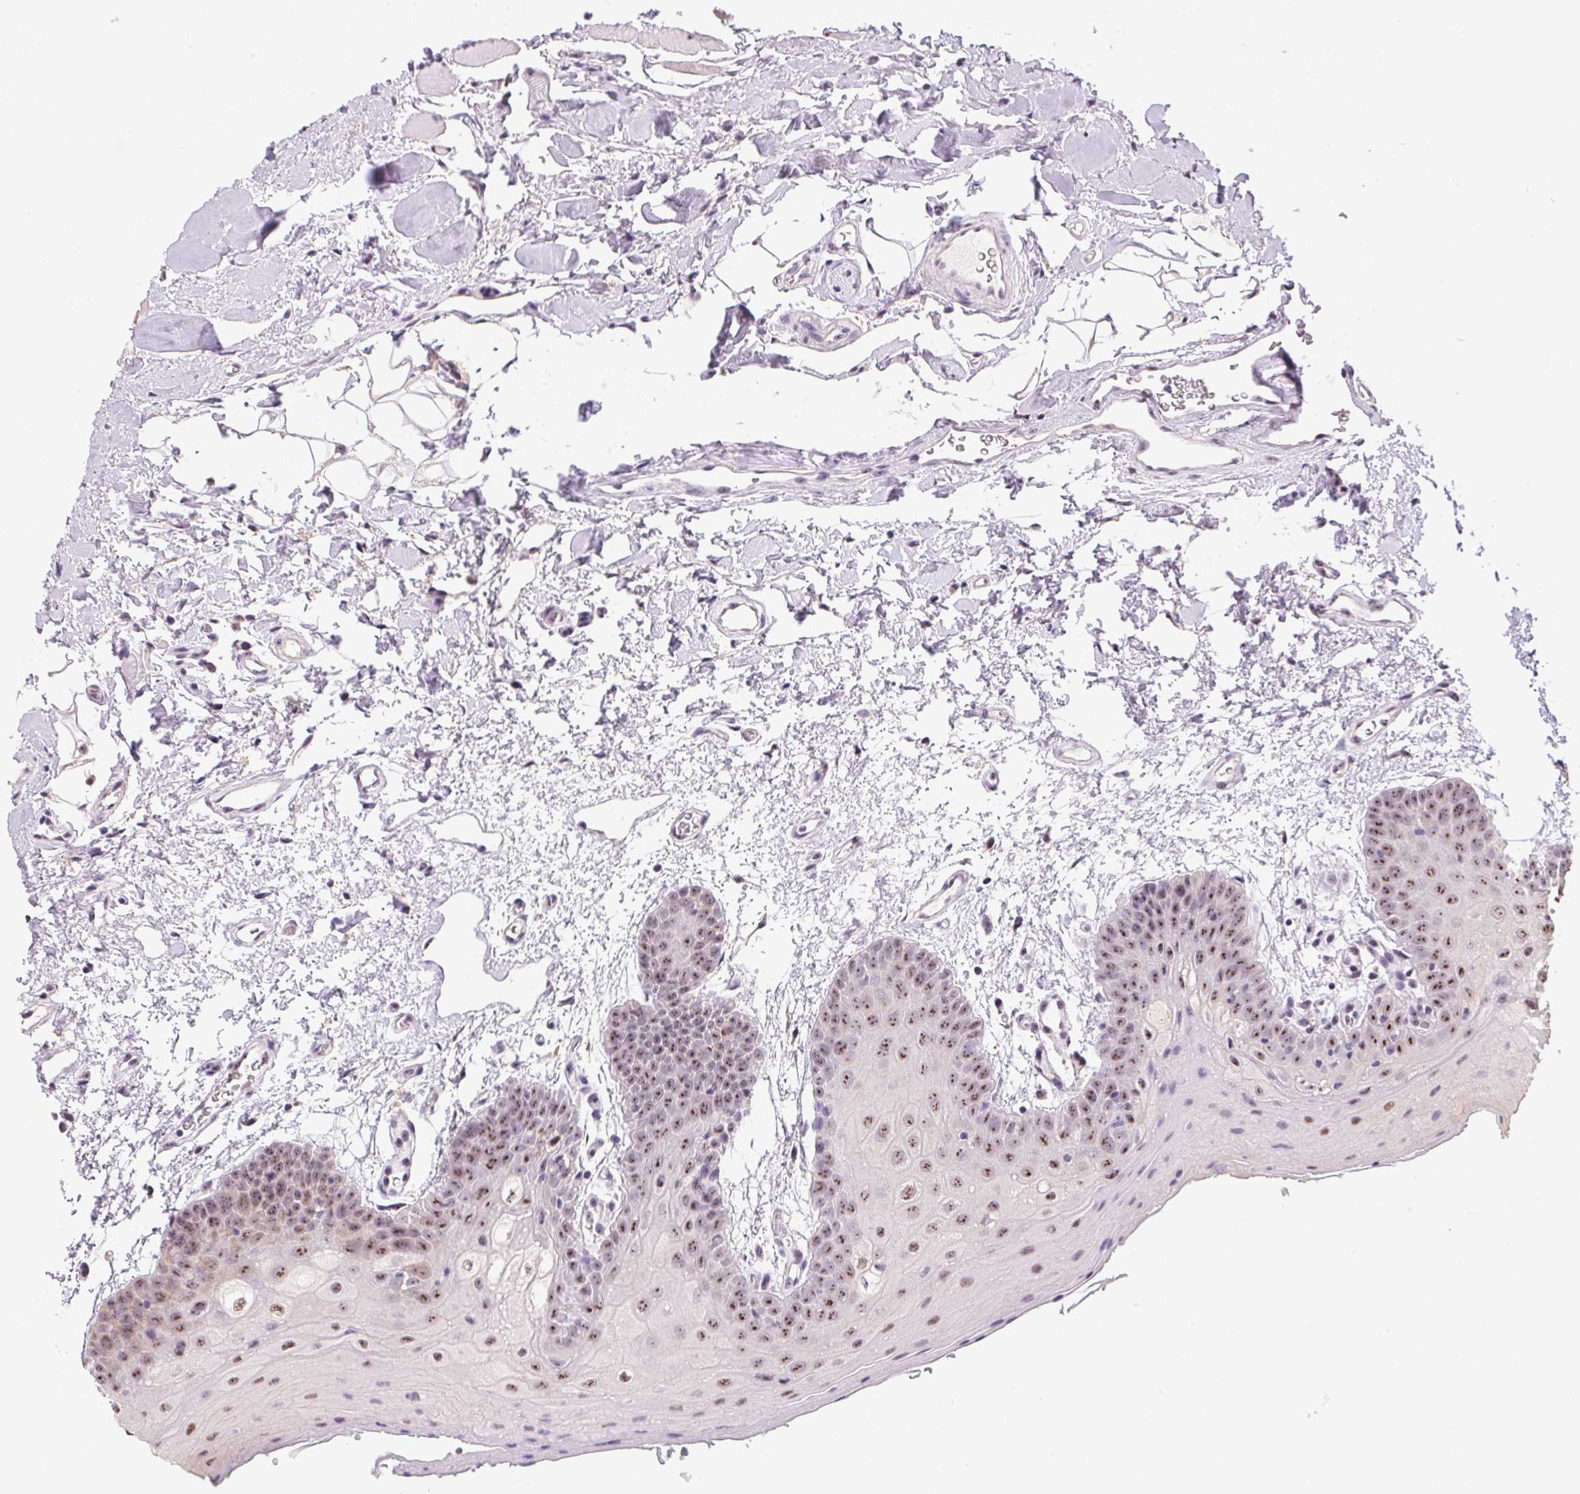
{"staining": {"intensity": "moderate", "quantity": ">75%", "location": "nuclear"}, "tissue": "oral mucosa", "cell_type": "Squamous epithelial cells", "image_type": "normal", "snomed": [{"axis": "morphology", "description": "Normal tissue, NOS"}, {"axis": "morphology", "description": "Squamous cell carcinoma, NOS"}, {"axis": "topography", "description": "Oral tissue"}, {"axis": "topography", "description": "Head-Neck"}], "caption": "Brown immunohistochemical staining in unremarkable human oral mucosa demonstrates moderate nuclear expression in about >75% of squamous epithelial cells. The protein of interest is shown in brown color, while the nuclei are stained blue.", "gene": "BATF2", "patient": {"sex": "female", "age": 50}}